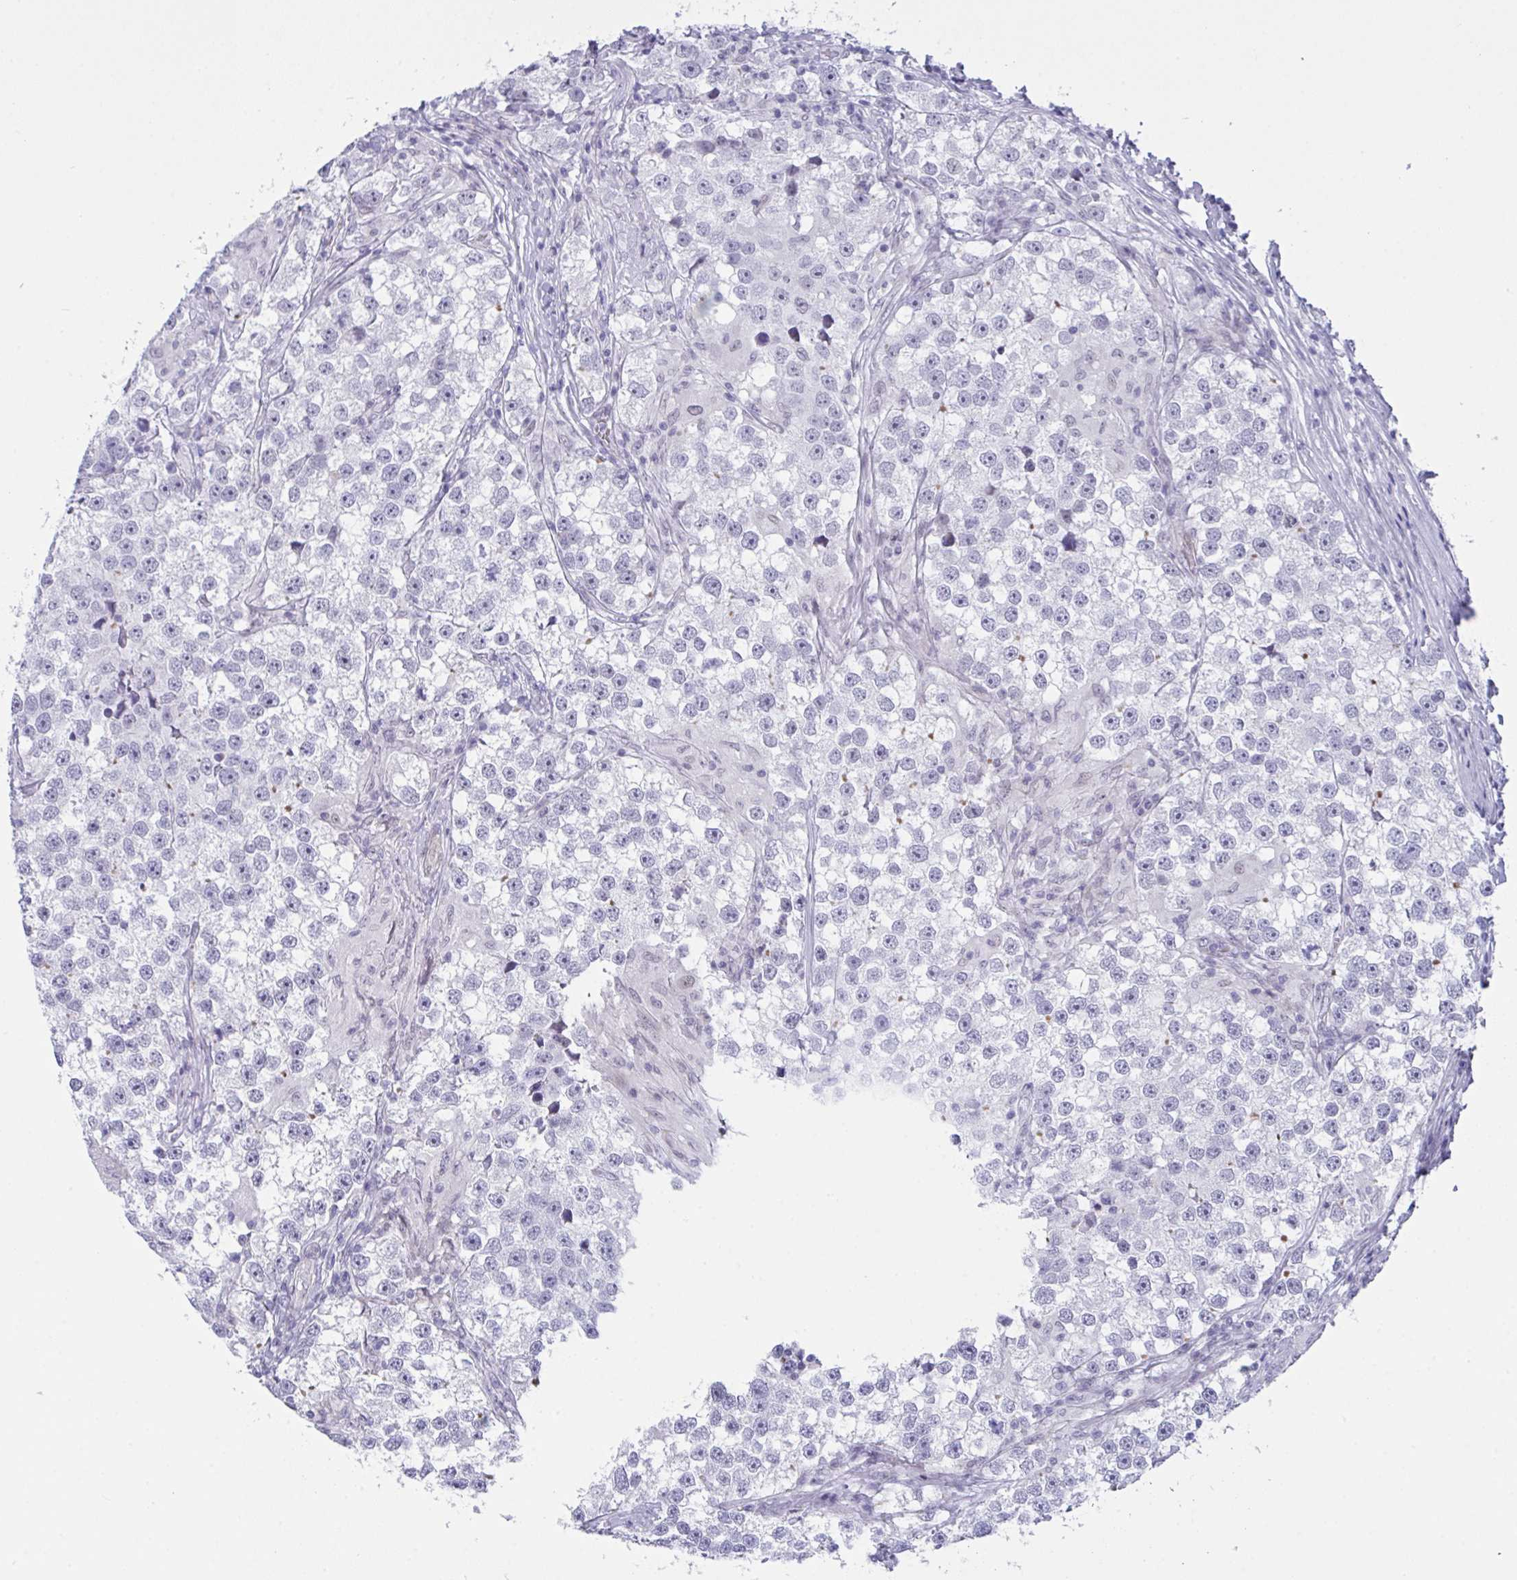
{"staining": {"intensity": "negative", "quantity": "none", "location": "none"}, "tissue": "testis cancer", "cell_type": "Tumor cells", "image_type": "cancer", "snomed": [{"axis": "morphology", "description": "Seminoma, NOS"}, {"axis": "topography", "description": "Testis"}], "caption": "Testis cancer (seminoma) stained for a protein using immunohistochemistry demonstrates no expression tumor cells.", "gene": "FBXL22", "patient": {"sex": "male", "age": 46}}